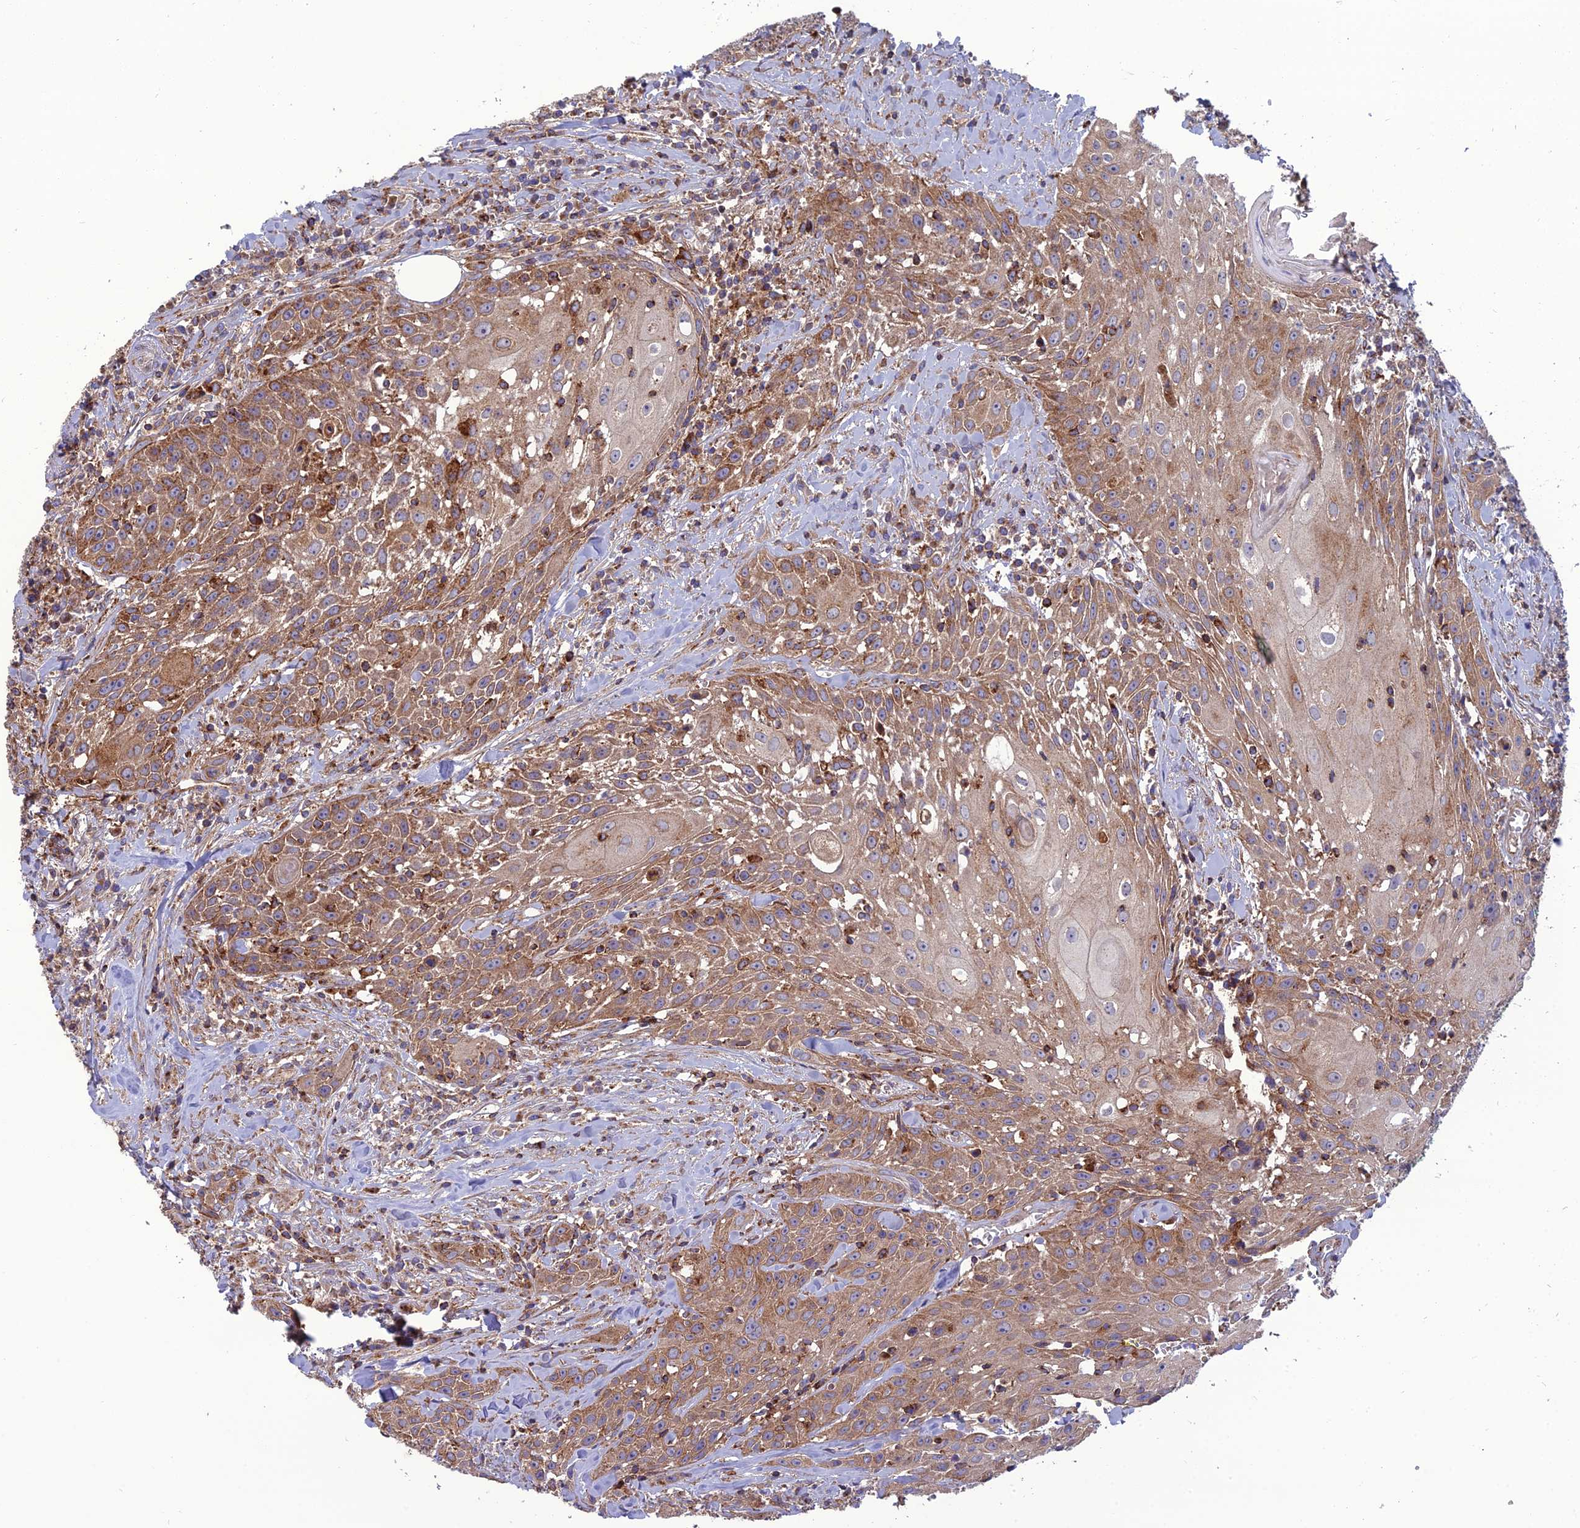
{"staining": {"intensity": "moderate", "quantity": ">75%", "location": "cytoplasmic/membranous"}, "tissue": "head and neck cancer", "cell_type": "Tumor cells", "image_type": "cancer", "snomed": [{"axis": "morphology", "description": "Squamous cell carcinoma, NOS"}, {"axis": "topography", "description": "Oral tissue"}, {"axis": "topography", "description": "Head-Neck"}], "caption": "Immunohistochemical staining of human squamous cell carcinoma (head and neck) shows medium levels of moderate cytoplasmic/membranous protein staining in about >75% of tumor cells.", "gene": "LNPEP", "patient": {"sex": "female", "age": 82}}